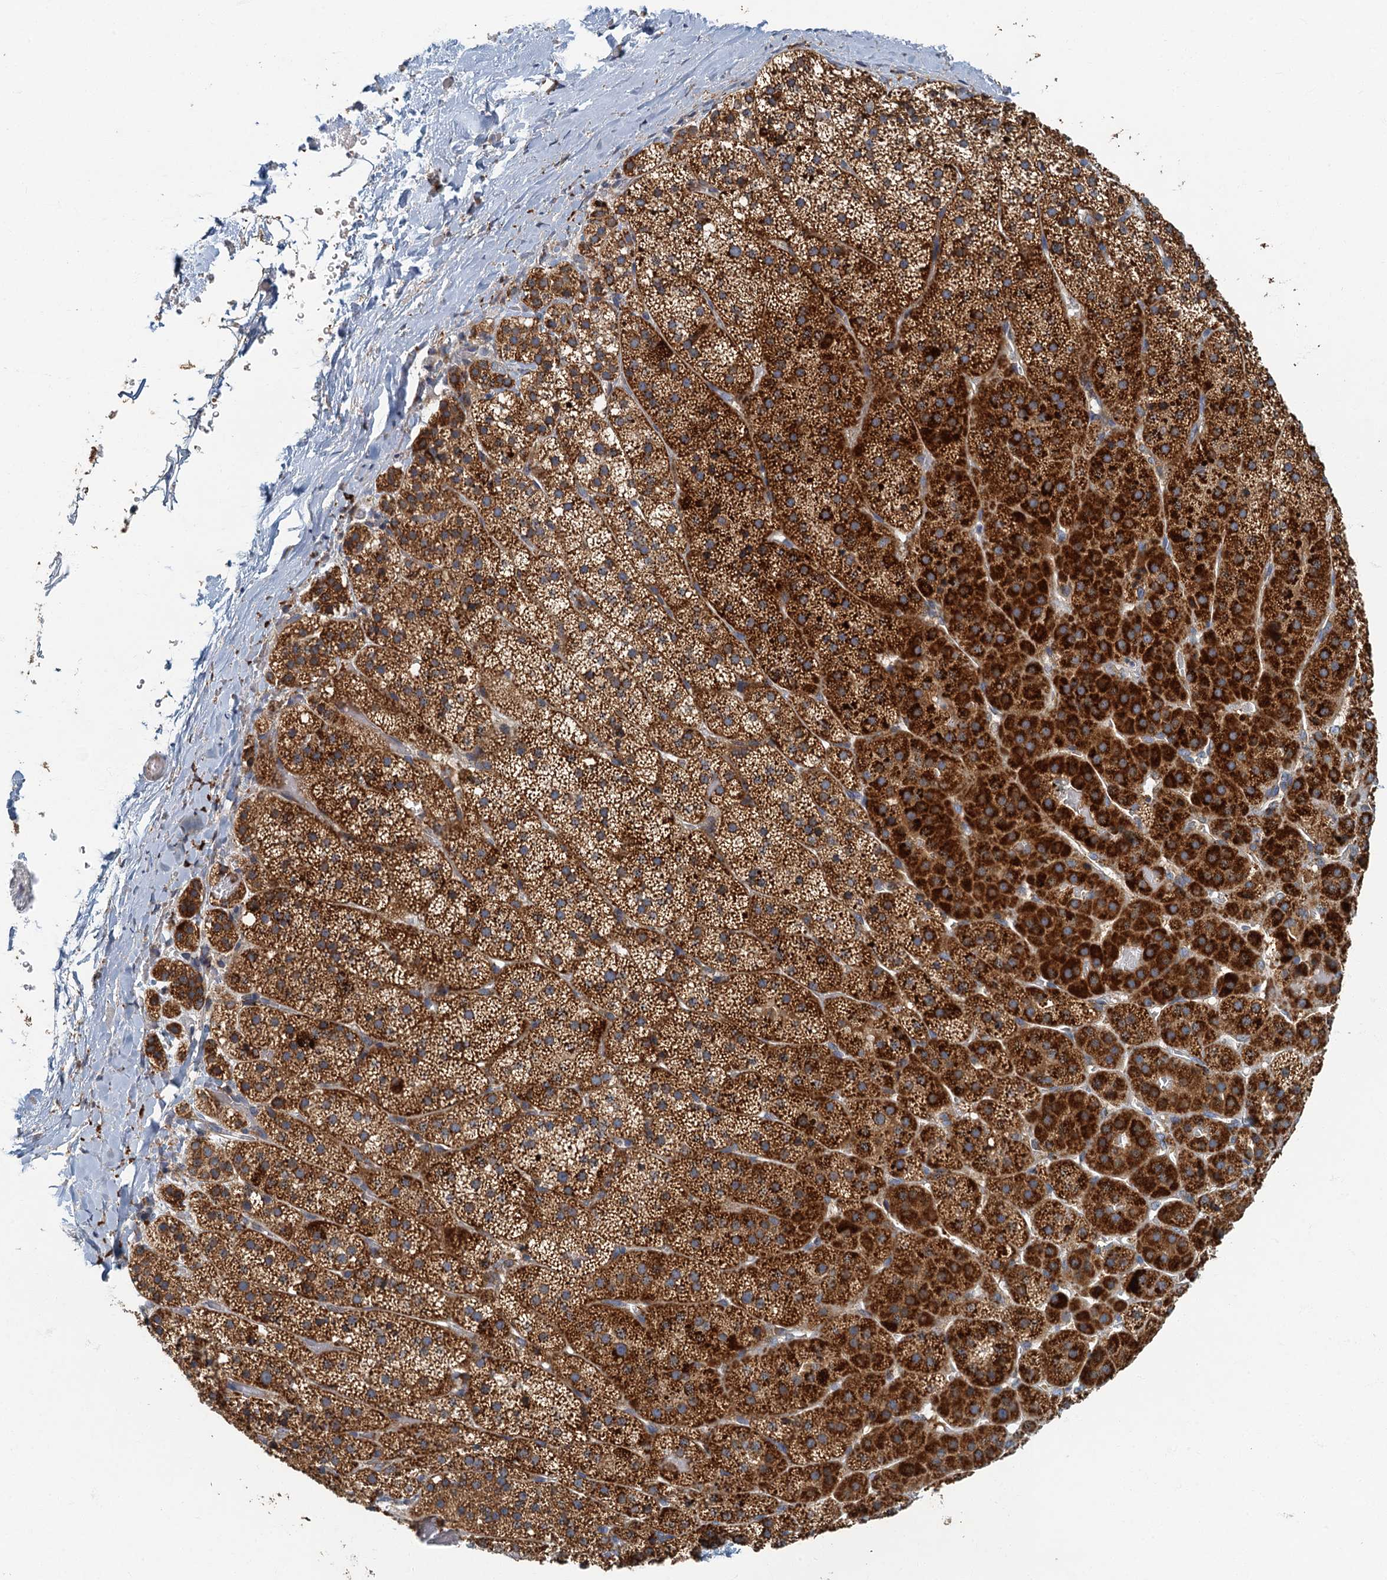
{"staining": {"intensity": "strong", "quantity": ">75%", "location": "cytoplasmic/membranous"}, "tissue": "adrenal gland", "cell_type": "Glandular cells", "image_type": "normal", "snomed": [{"axis": "morphology", "description": "Normal tissue, NOS"}, {"axis": "topography", "description": "Adrenal gland"}], "caption": "Benign adrenal gland reveals strong cytoplasmic/membranous staining in approximately >75% of glandular cells.", "gene": "SPDYC", "patient": {"sex": "female", "age": 44}}